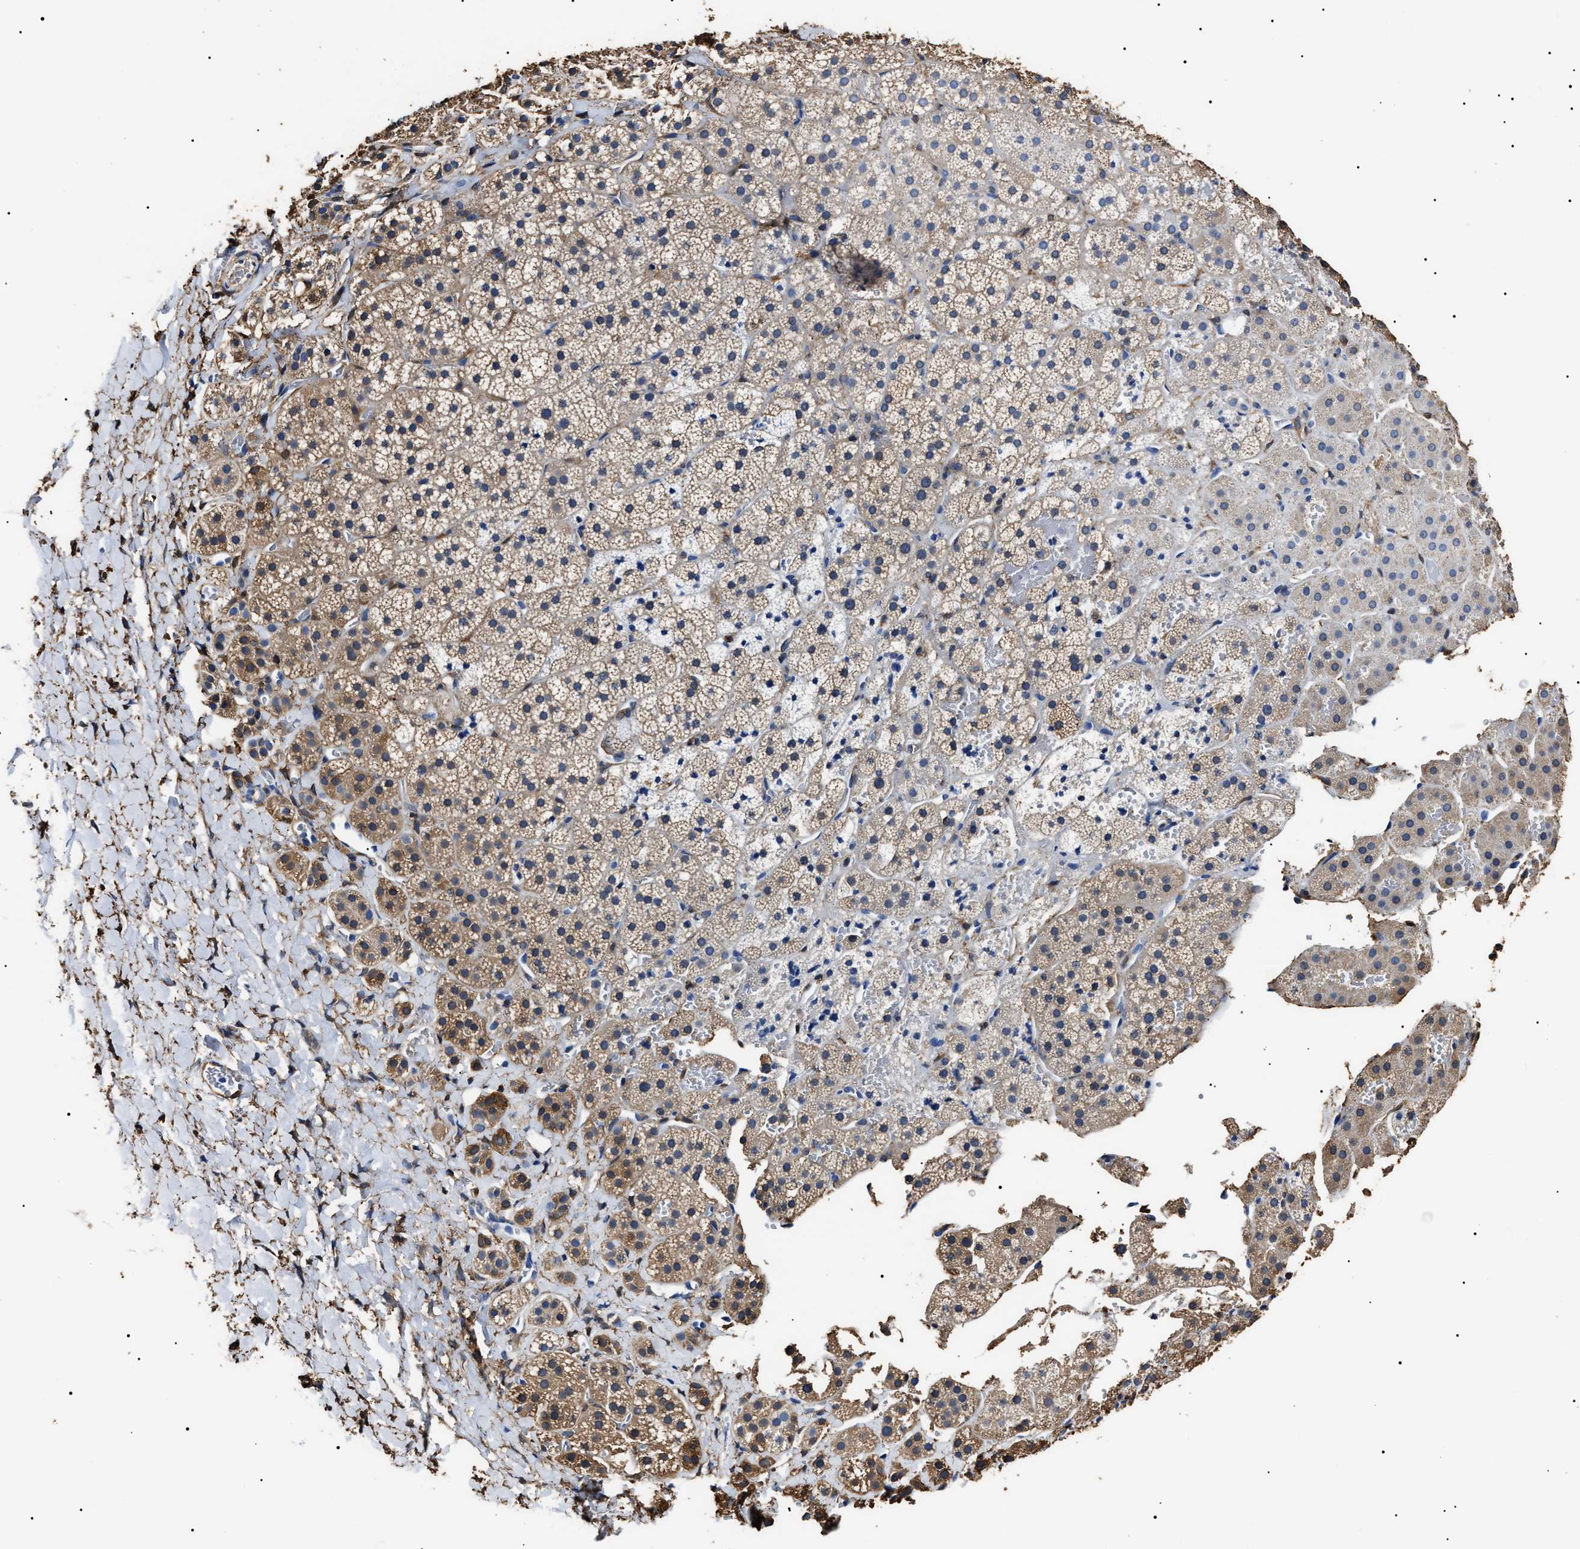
{"staining": {"intensity": "moderate", "quantity": "<25%", "location": "cytoplasmic/membranous"}, "tissue": "adrenal gland", "cell_type": "Glandular cells", "image_type": "normal", "snomed": [{"axis": "morphology", "description": "Normal tissue, NOS"}, {"axis": "topography", "description": "Adrenal gland"}], "caption": "Immunohistochemical staining of unremarkable human adrenal gland demonstrates low levels of moderate cytoplasmic/membranous positivity in about <25% of glandular cells. (DAB IHC with brightfield microscopy, high magnification).", "gene": "ALDH1A1", "patient": {"sex": "female", "age": 44}}